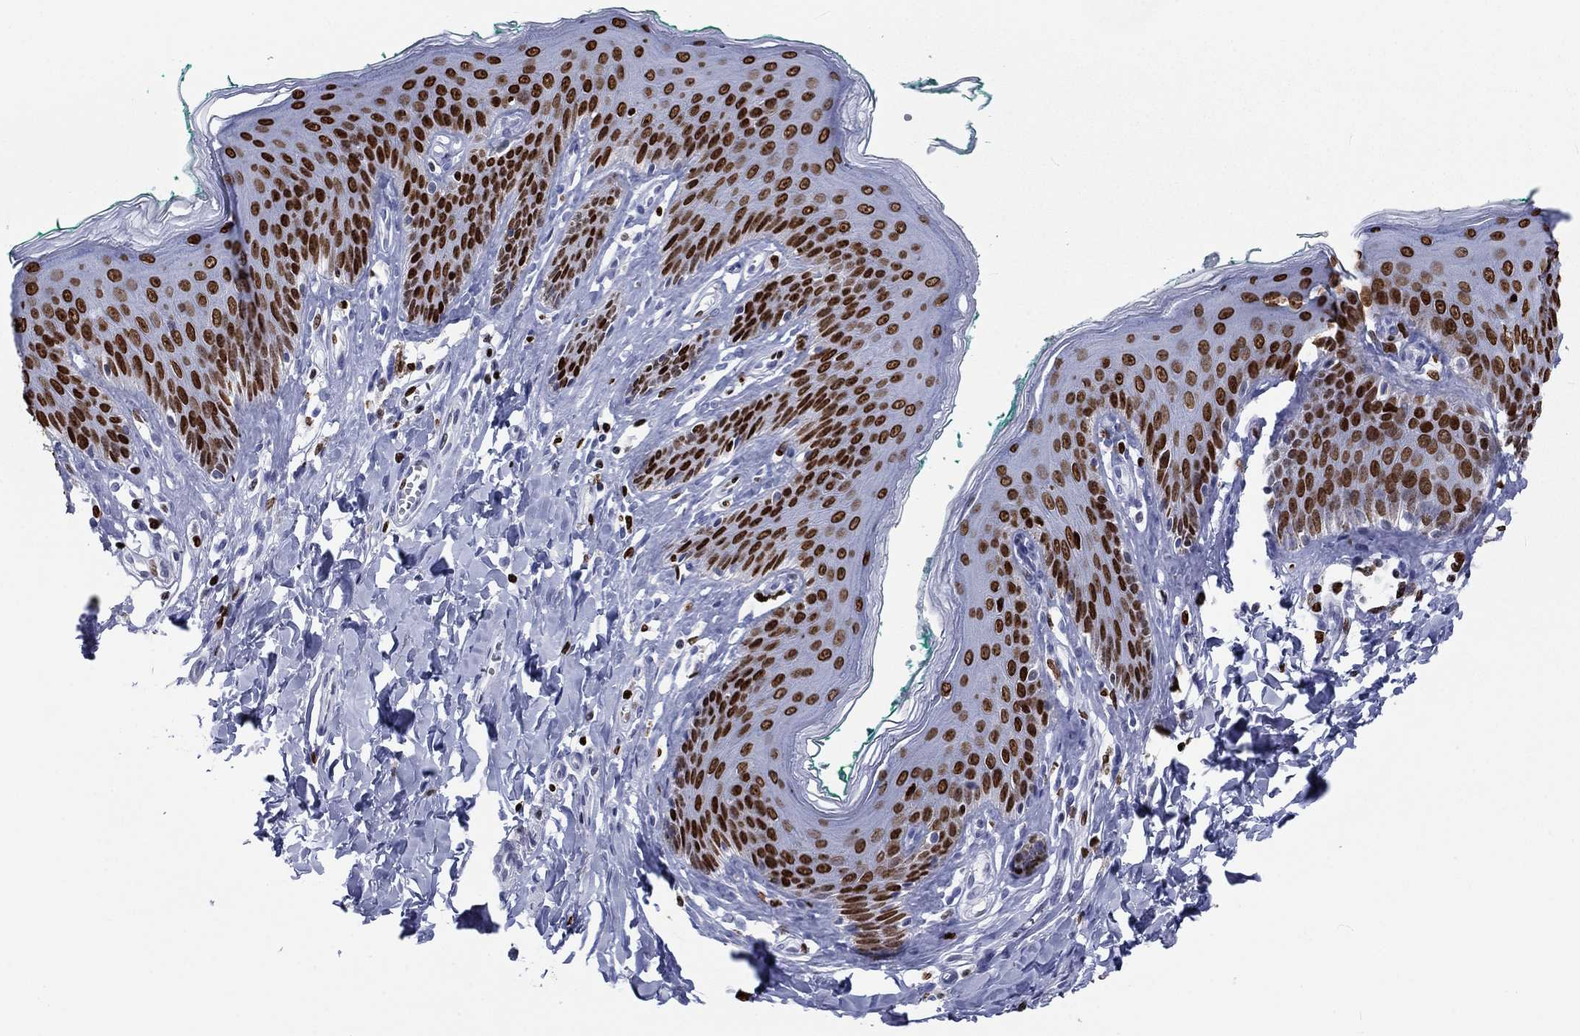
{"staining": {"intensity": "strong", "quantity": "25%-75%", "location": "nuclear"}, "tissue": "skin", "cell_type": "Epidermal cells", "image_type": "normal", "snomed": [{"axis": "morphology", "description": "Normal tissue, NOS"}, {"axis": "topography", "description": "Vulva"}], "caption": "Skin stained with DAB immunohistochemistry shows high levels of strong nuclear expression in about 25%-75% of epidermal cells.", "gene": "H1", "patient": {"sex": "female", "age": 66}}